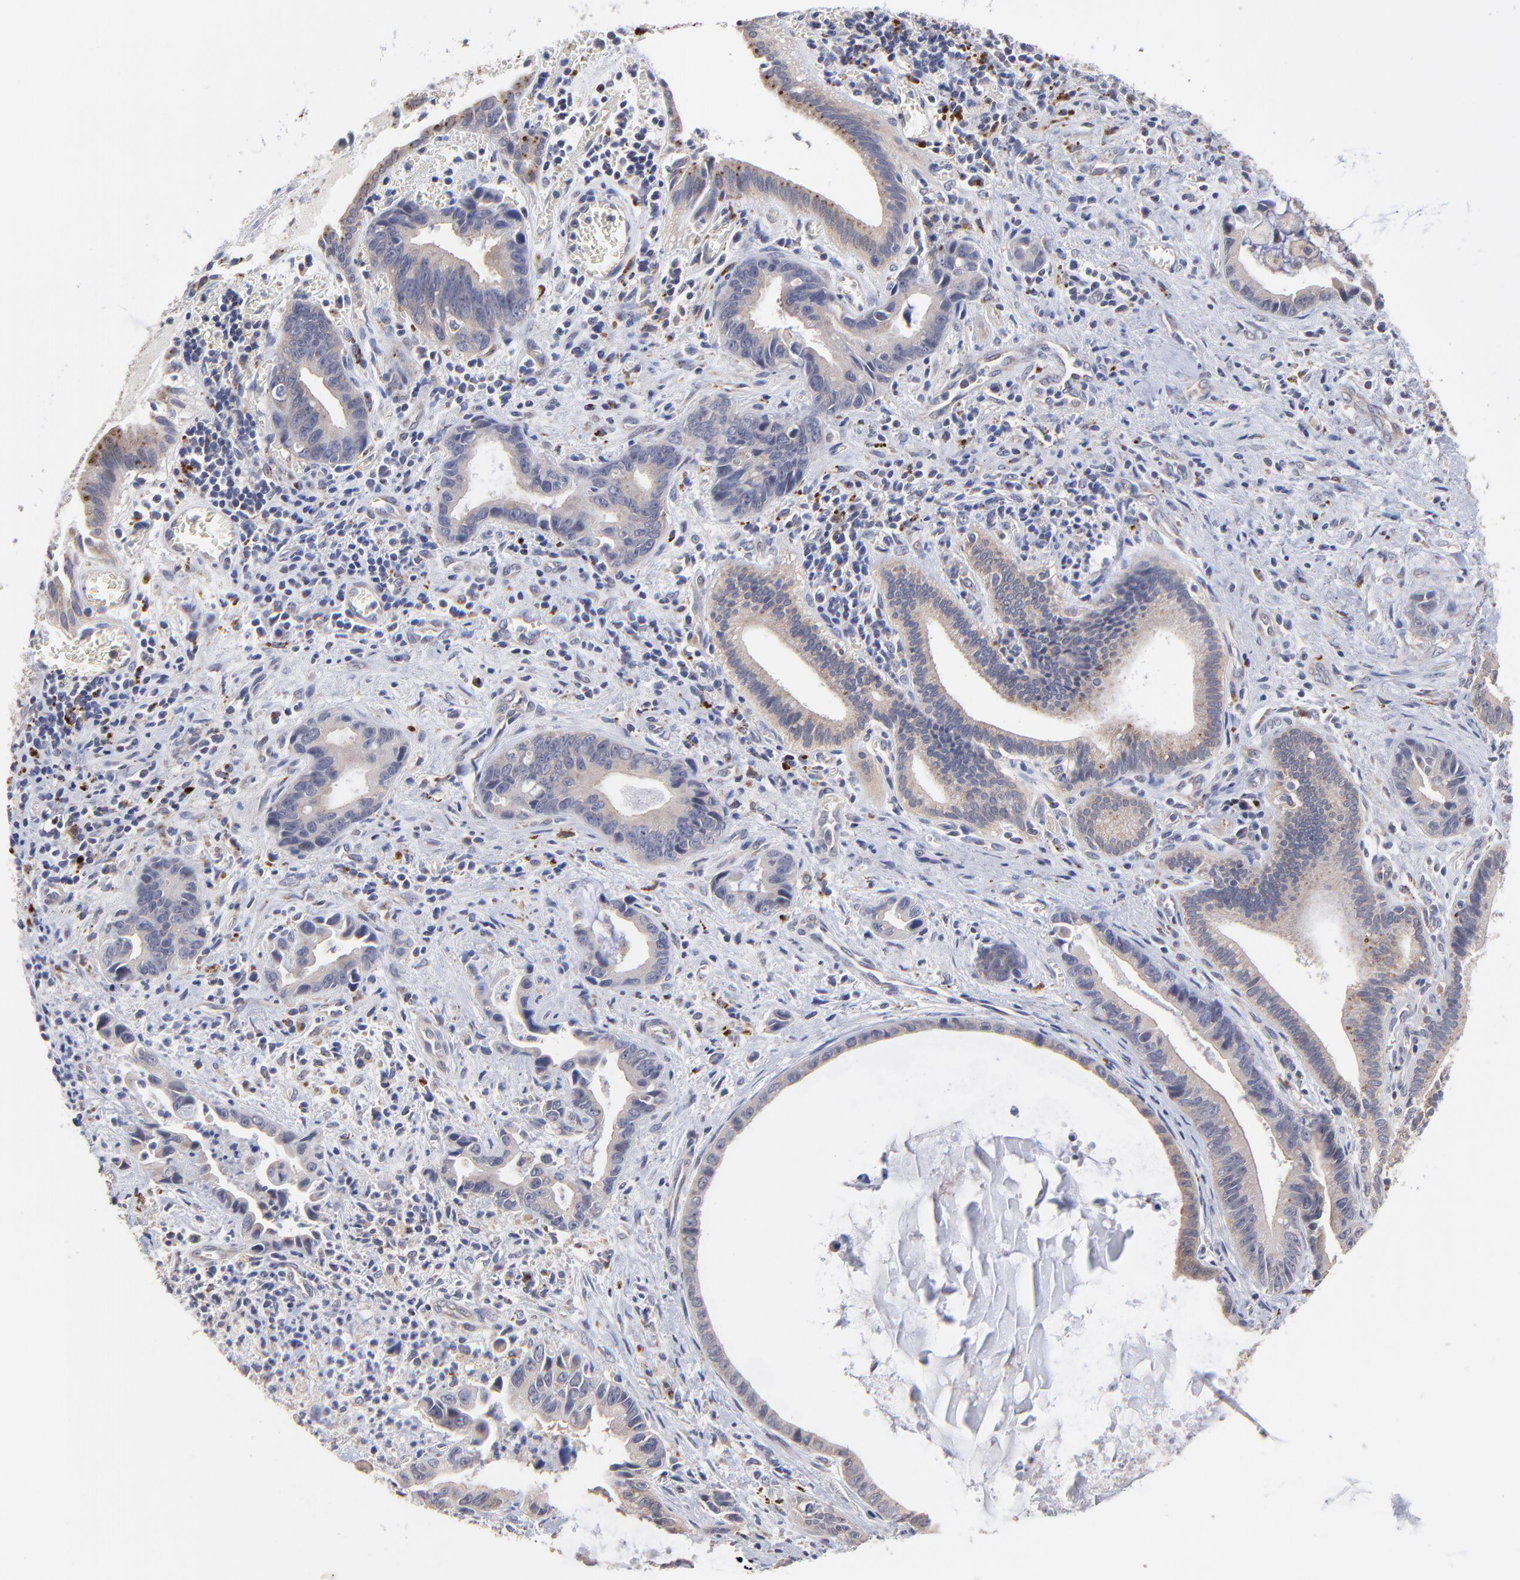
{"staining": {"intensity": "weak", "quantity": "<25%", "location": "cytoplasmic/membranous"}, "tissue": "liver cancer", "cell_type": "Tumor cells", "image_type": "cancer", "snomed": [{"axis": "morphology", "description": "Cholangiocarcinoma"}, {"axis": "topography", "description": "Liver"}], "caption": "DAB (3,3'-diaminobenzidine) immunohistochemical staining of liver cholangiocarcinoma exhibits no significant positivity in tumor cells. (DAB (3,3'-diaminobenzidine) IHC, high magnification).", "gene": "PDE4B", "patient": {"sex": "female", "age": 55}}